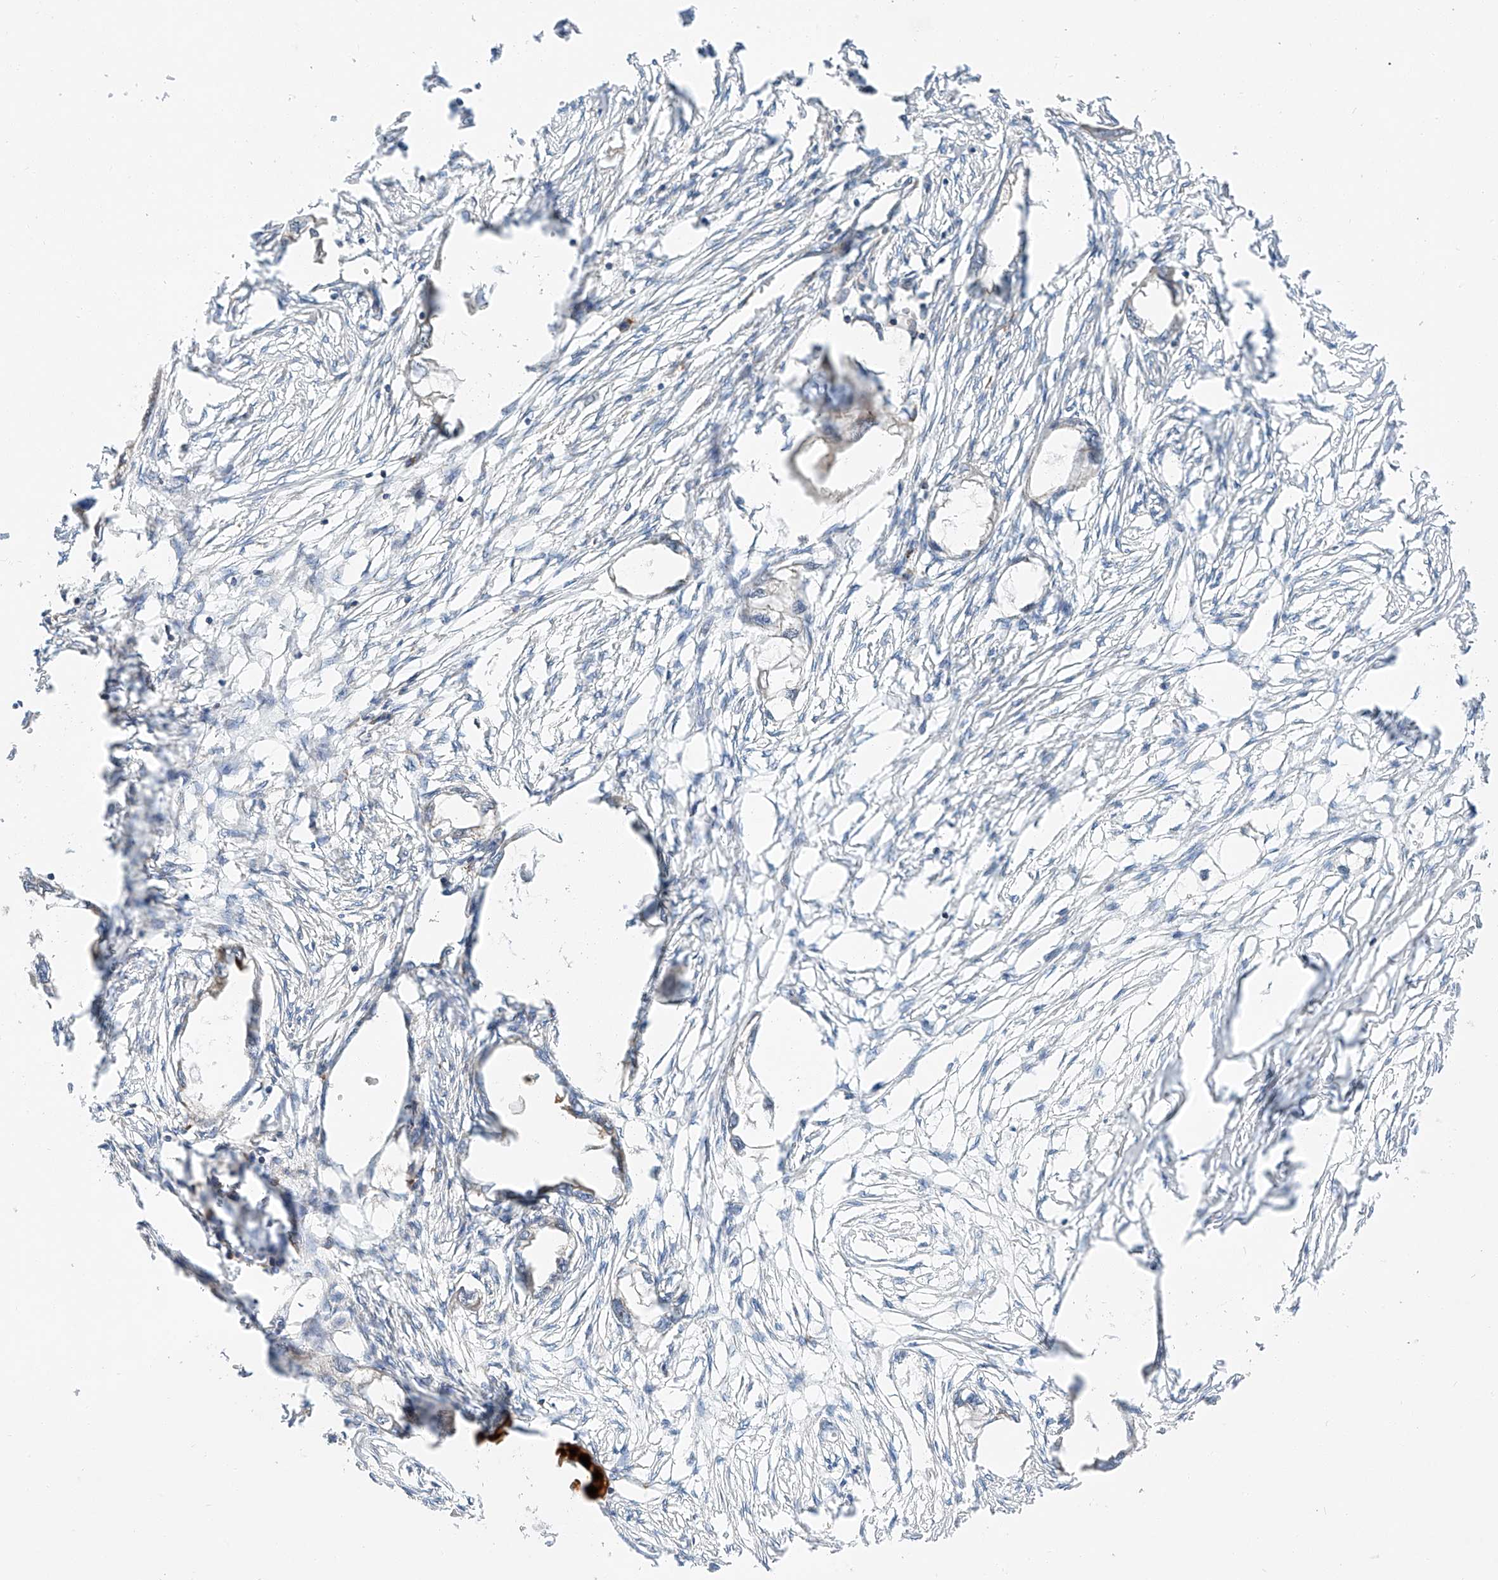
{"staining": {"intensity": "negative", "quantity": "none", "location": "none"}, "tissue": "endometrial cancer", "cell_type": "Tumor cells", "image_type": "cancer", "snomed": [{"axis": "morphology", "description": "Adenocarcinoma, NOS"}, {"axis": "morphology", "description": "Adenocarcinoma, metastatic, NOS"}, {"axis": "topography", "description": "Adipose tissue"}, {"axis": "topography", "description": "Endometrium"}], "caption": "DAB (3,3'-diaminobenzidine) immunohistochemical staining of human adenocarcinoma (endometrial) shows no significant staining in tumor cells.", "gene": "RUSC1", "patient": {"sex": "female", "age": 67}}